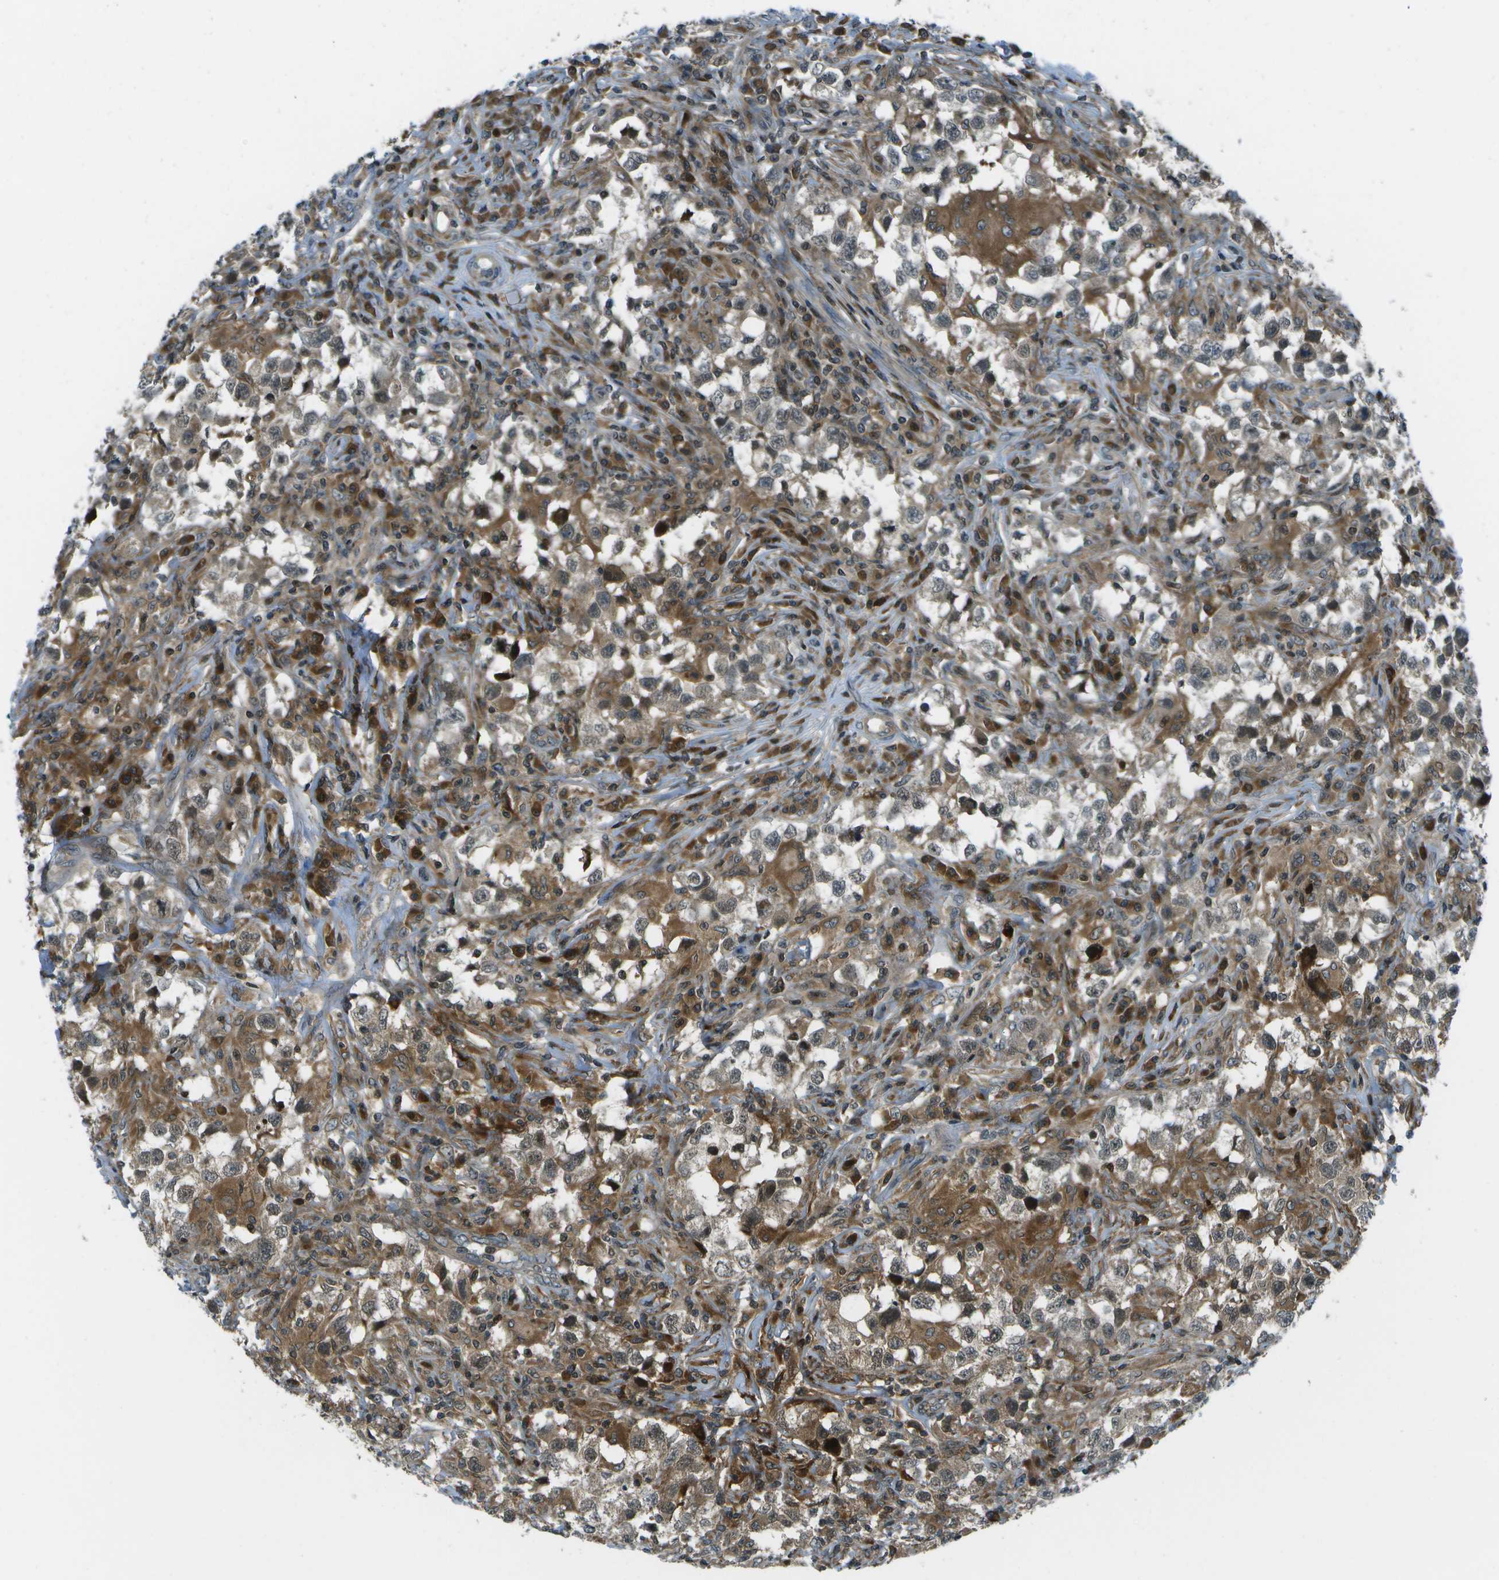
{"staining": {"intensity": "weak", "quantity": "25%-75%", "location": "cytoplasmic/membranous"}, "tissue": "testis cancer", "cell_type": "Tumor cells", "image_type": "cancer", "snomed": [{"axis": "morphology", "description": "Carcinoma, Embryonal, NOS"}, {"axis": "topography", "description": "Testis"}], "caption": "Immunohistochemistry (IHC) photomicrograph of human testis cancer stained for a protein (brown), which displays low levels of weak cytoplasmic/membranous expression in approximately 25%-75% of tumor cells.", "gene": "TMEM19", "patient": {"sex": "male", "age": 21}}